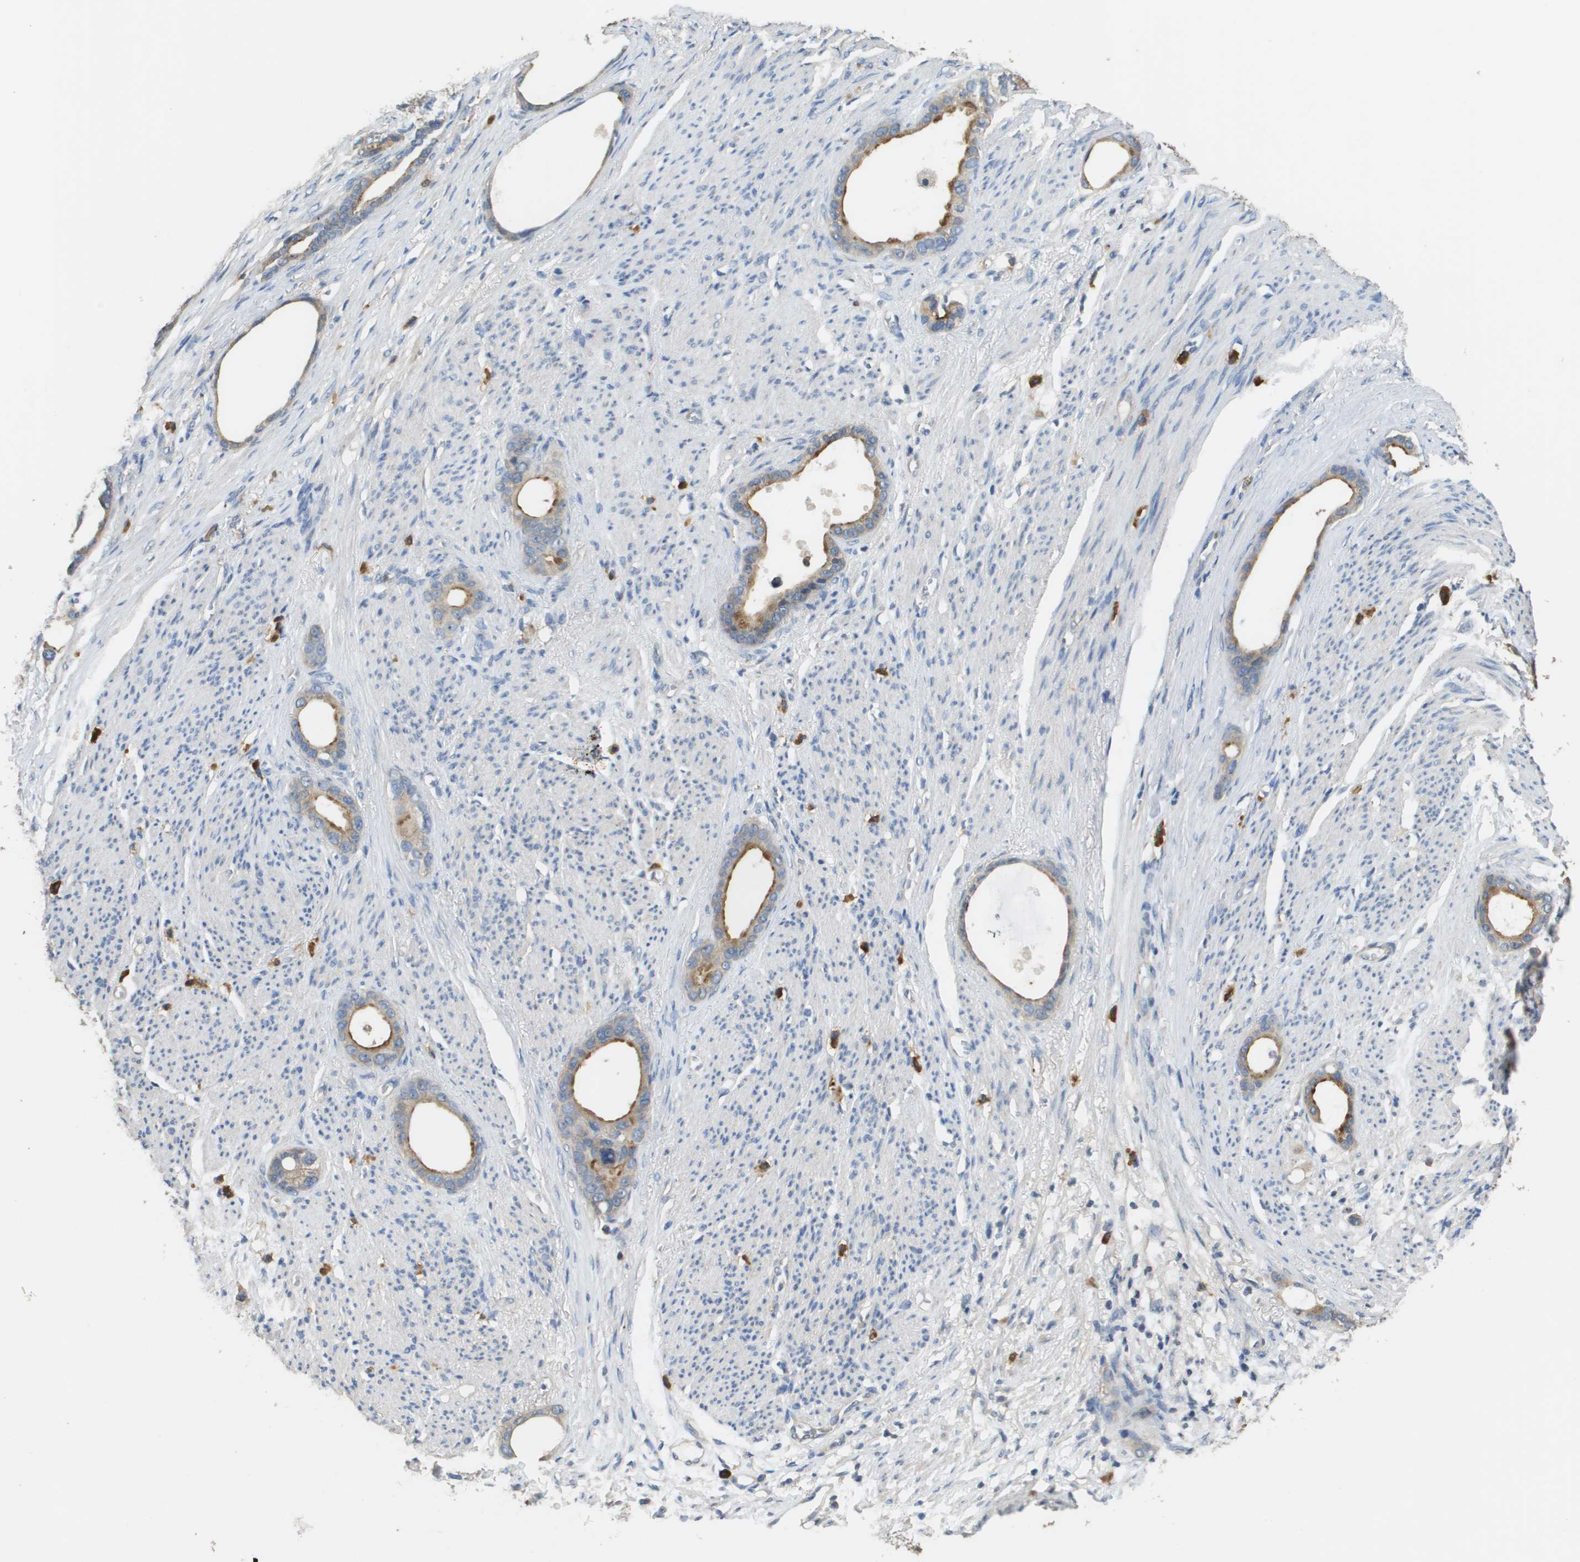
{"staining": {"intensity": "moderate", "quantity": "25%-75%", "location": "cytoplasmic/membranous"}, "tissue": "stomach cancer", "cell_type": "Tumor cells", "image_type": "cancer", "snomed": [{"axis": "morphology", "description": "Adenocarcinoma, NOS"}, {"axis": "topography", "description": "Stomach"}], "caption": "Immunohistochemistry (IHC) photomicrograph of human adenocarcinoma (stomach) stained for a protein (brown), which shows medium levels of moderate cytoplasmic/membranous positivity in about 25%-75% of tumor cells.", "gene": "RAB27B", "patient": {"sex": "female", "age": 75}}